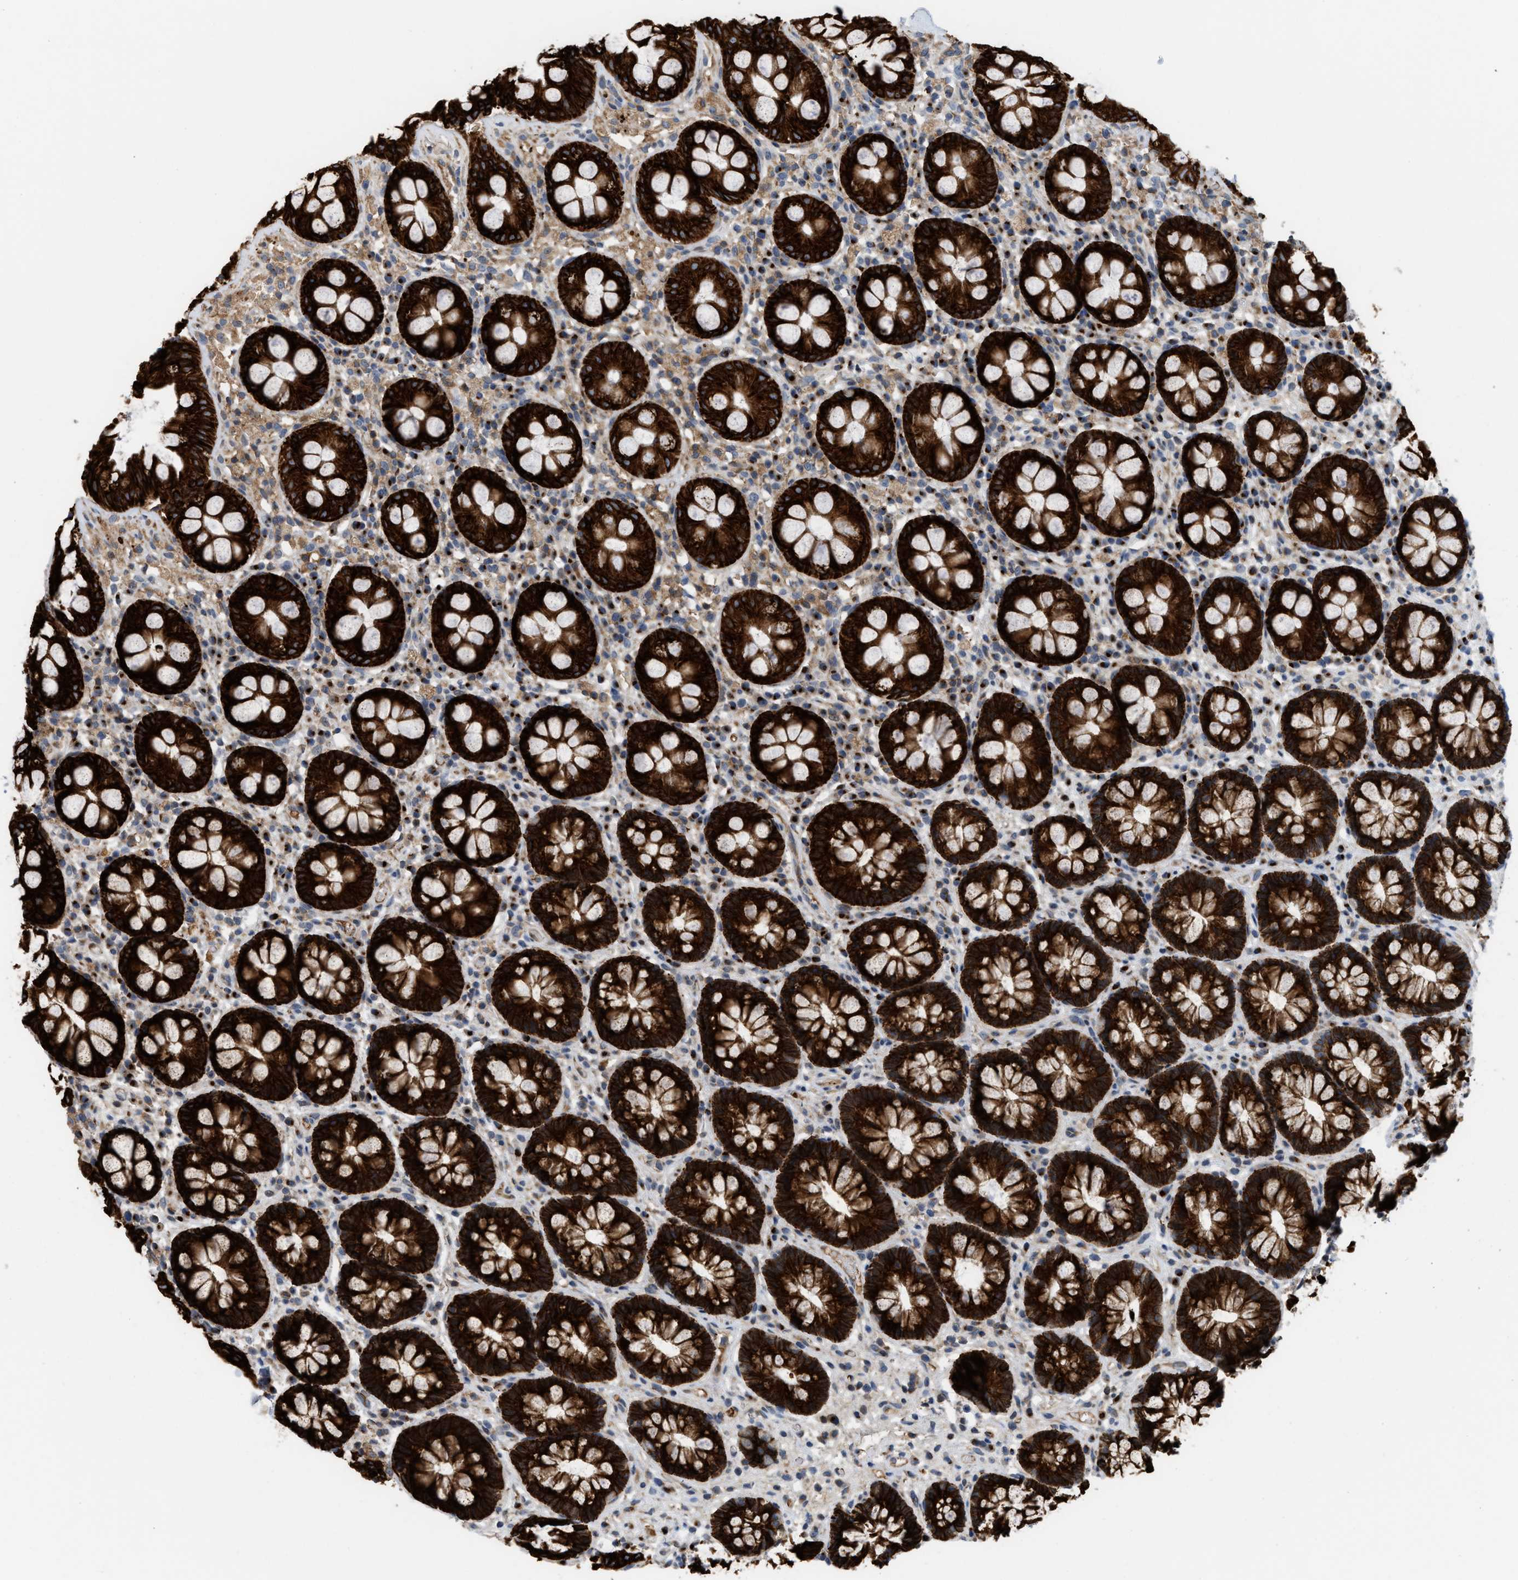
{"staining": {"intensity": "strong", "quantity": ">75%", "location": "cytoplasmic/membranous"}, "tissue": "rectum", "cell_type": "Glandular cells", "image_type": "normal", "snomed": [{"axis": "morphology", "description": "Normal tissue, NOS"}, {"axis": "topography", "description": "Rectum"}], "caption": "An IHC histopathology image of benign tissue is shown. Protein staining in brown shows strong cytoplasmic/membranous positivity in rectum within glandular cells. (Stains: DAB (3,3'-diaminobenzidine) in brown, nuclei in blue, Microscopy: brightfield microscopy at high magnification).", "gene": "DIPK1A", "patient": {"sex": "male", "age": 64}}